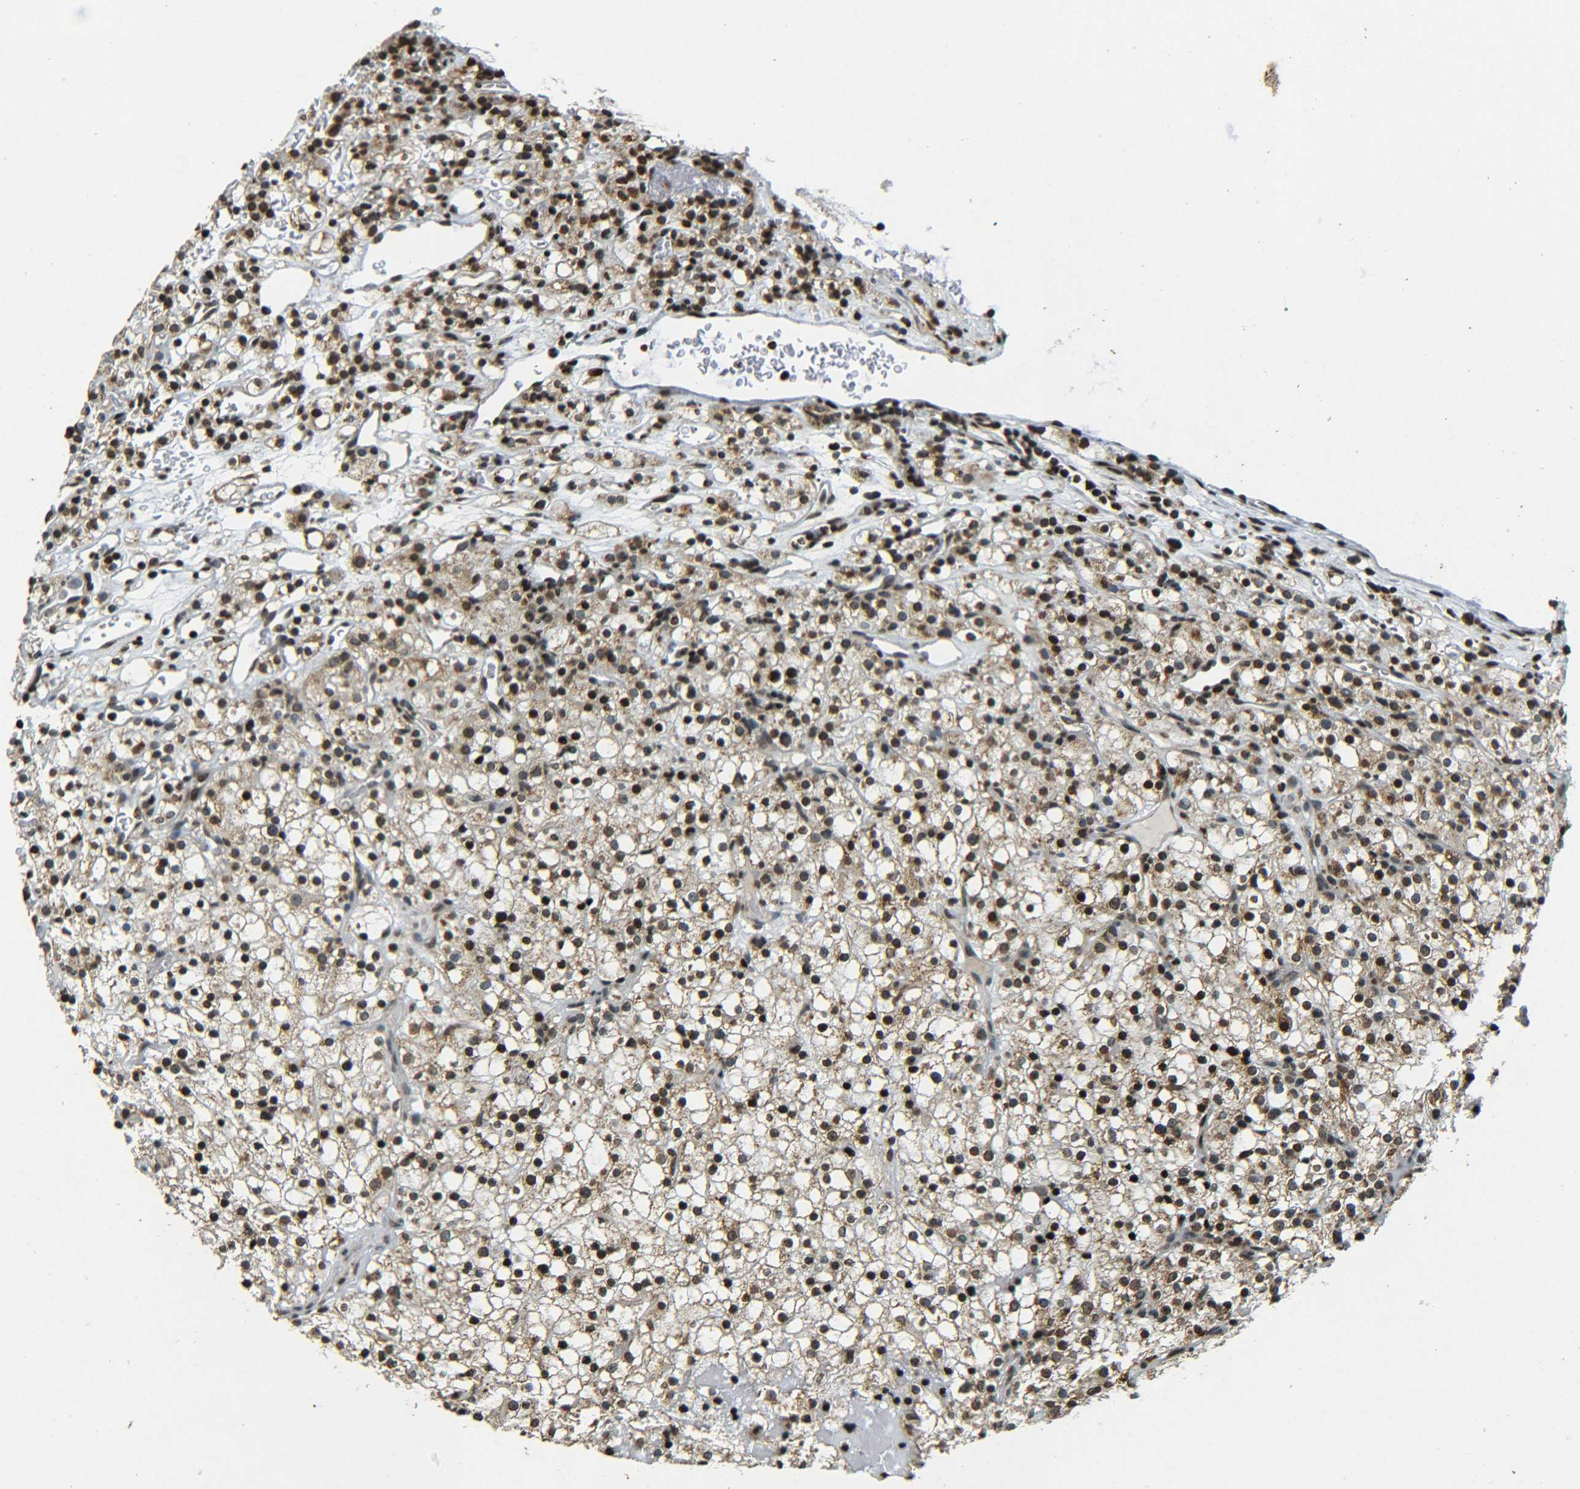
{"staining": {"intensity": "strong", "quantity": ">75%", "location": "cytoplasmic/membranous,nuclear"}, "tissue": "renal cancer", "cell_type": "Tumor cells", "image_type": "cancer", "snomed": [{"axis": "morphology", "description": "Normal tissue, NOS"}, {"axis": "morphology", "description": "Adenocarcinoma, NOS"}, {"axis": "topography", "description": "Kidney"}], "caption": "An image showing strong cytoplasmic/membranous and nuclear staining in about >75% of tumor cells in renal adenocarcinoma, as visualized by brown immunohistochemical staining.", "gene": "NEUROG2", "patient": {"sex": "female", "age": 72}}